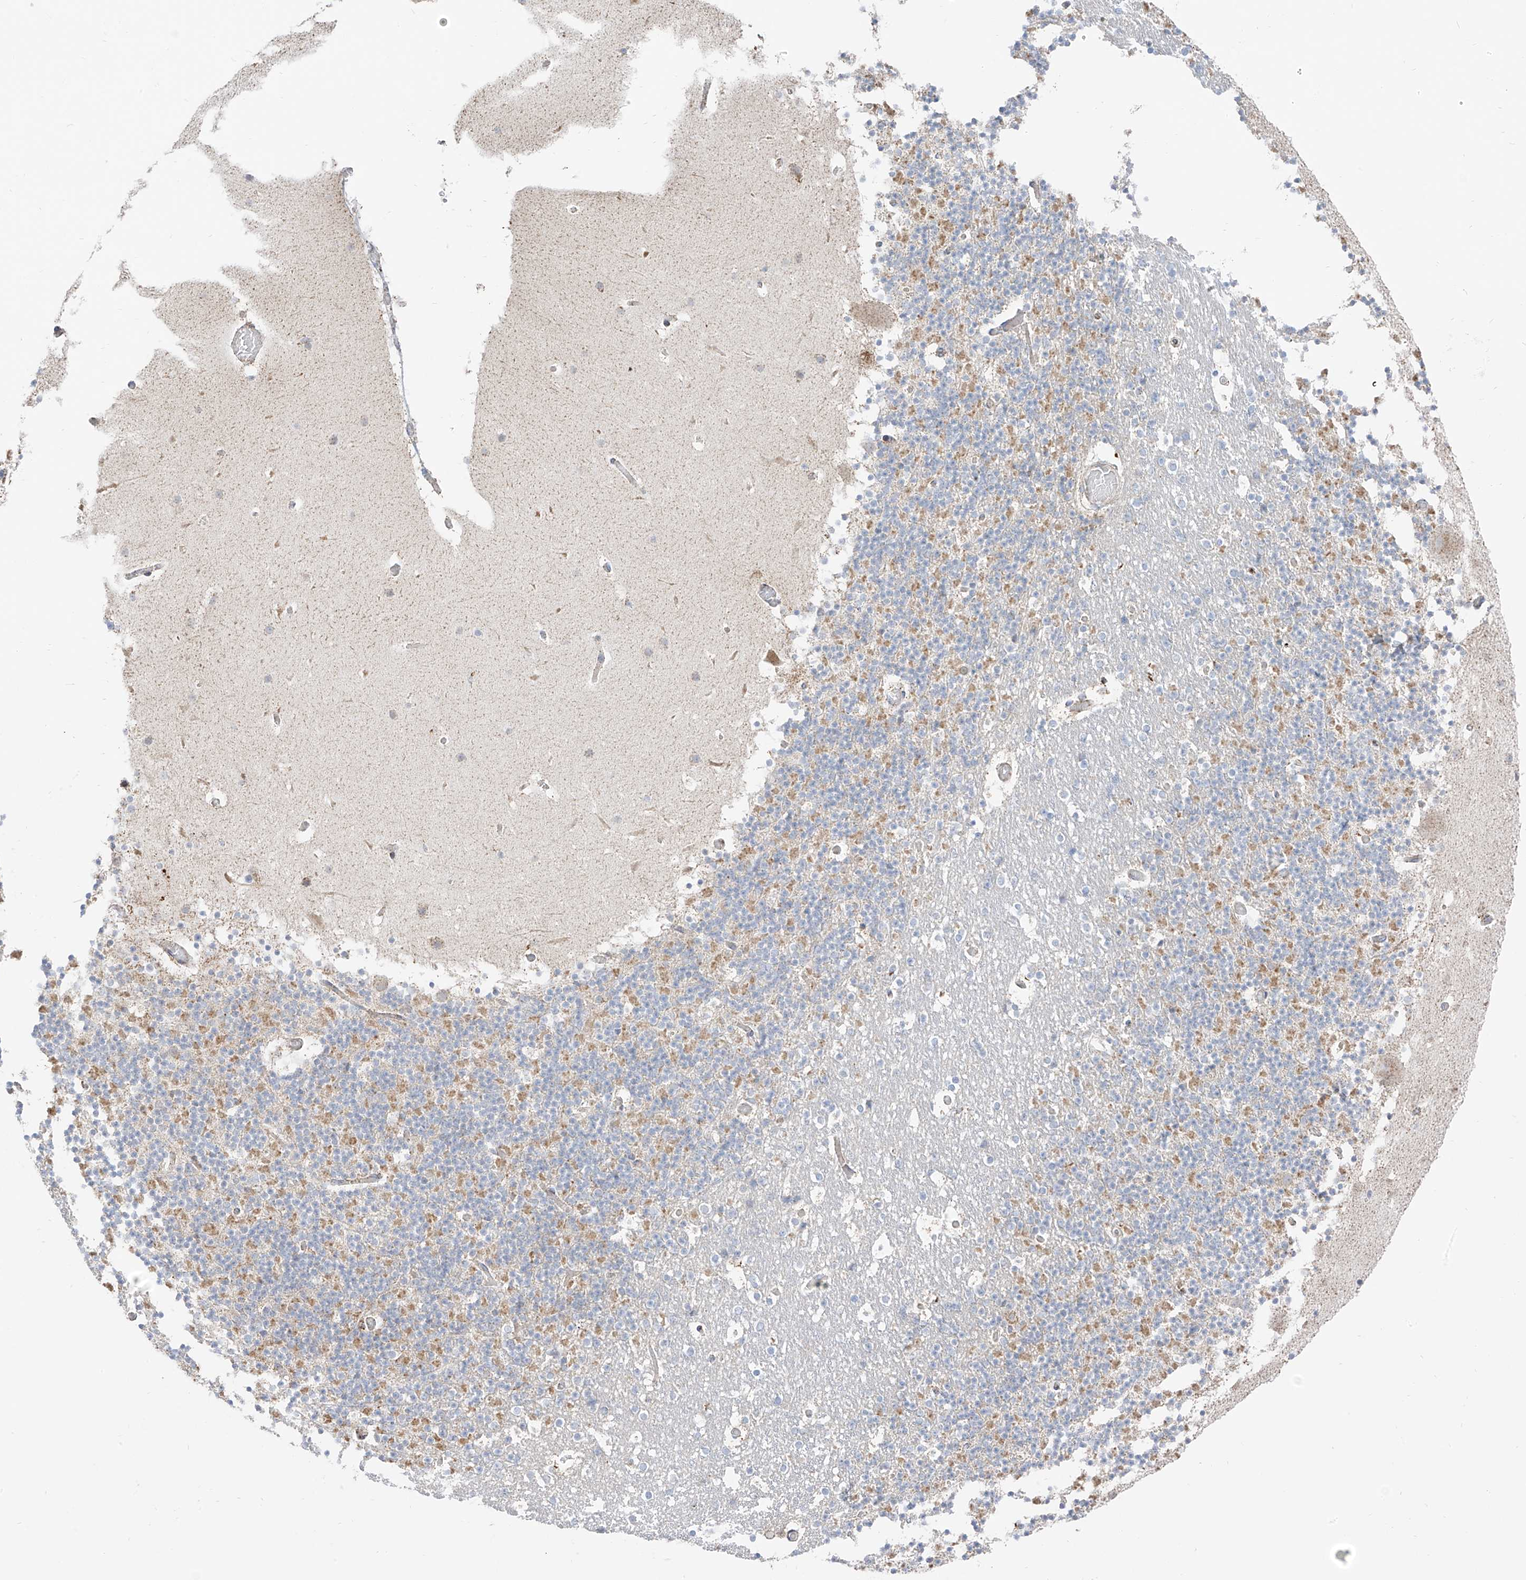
{"staining": {"intensity": "weak", "quantity": "25%-75%", "location": "cytoplasmic/membranous"}, "tissue": "cerebellum", "cell_type": "Cells in granular layer", "image_type": "normal", "snomed": [{"axis": "morphology", "description": "Normal tissue, NOS"}, {"axis": "topography", "description": "Cerebellum"}], "caption": "A brown stain labels weak cytoplasmic/membranous staining of a protein in cells in granular layer of unremarkable cerebellum.", "gene": "ETHE1", "patient": {"sex": "male", "age": 57}}